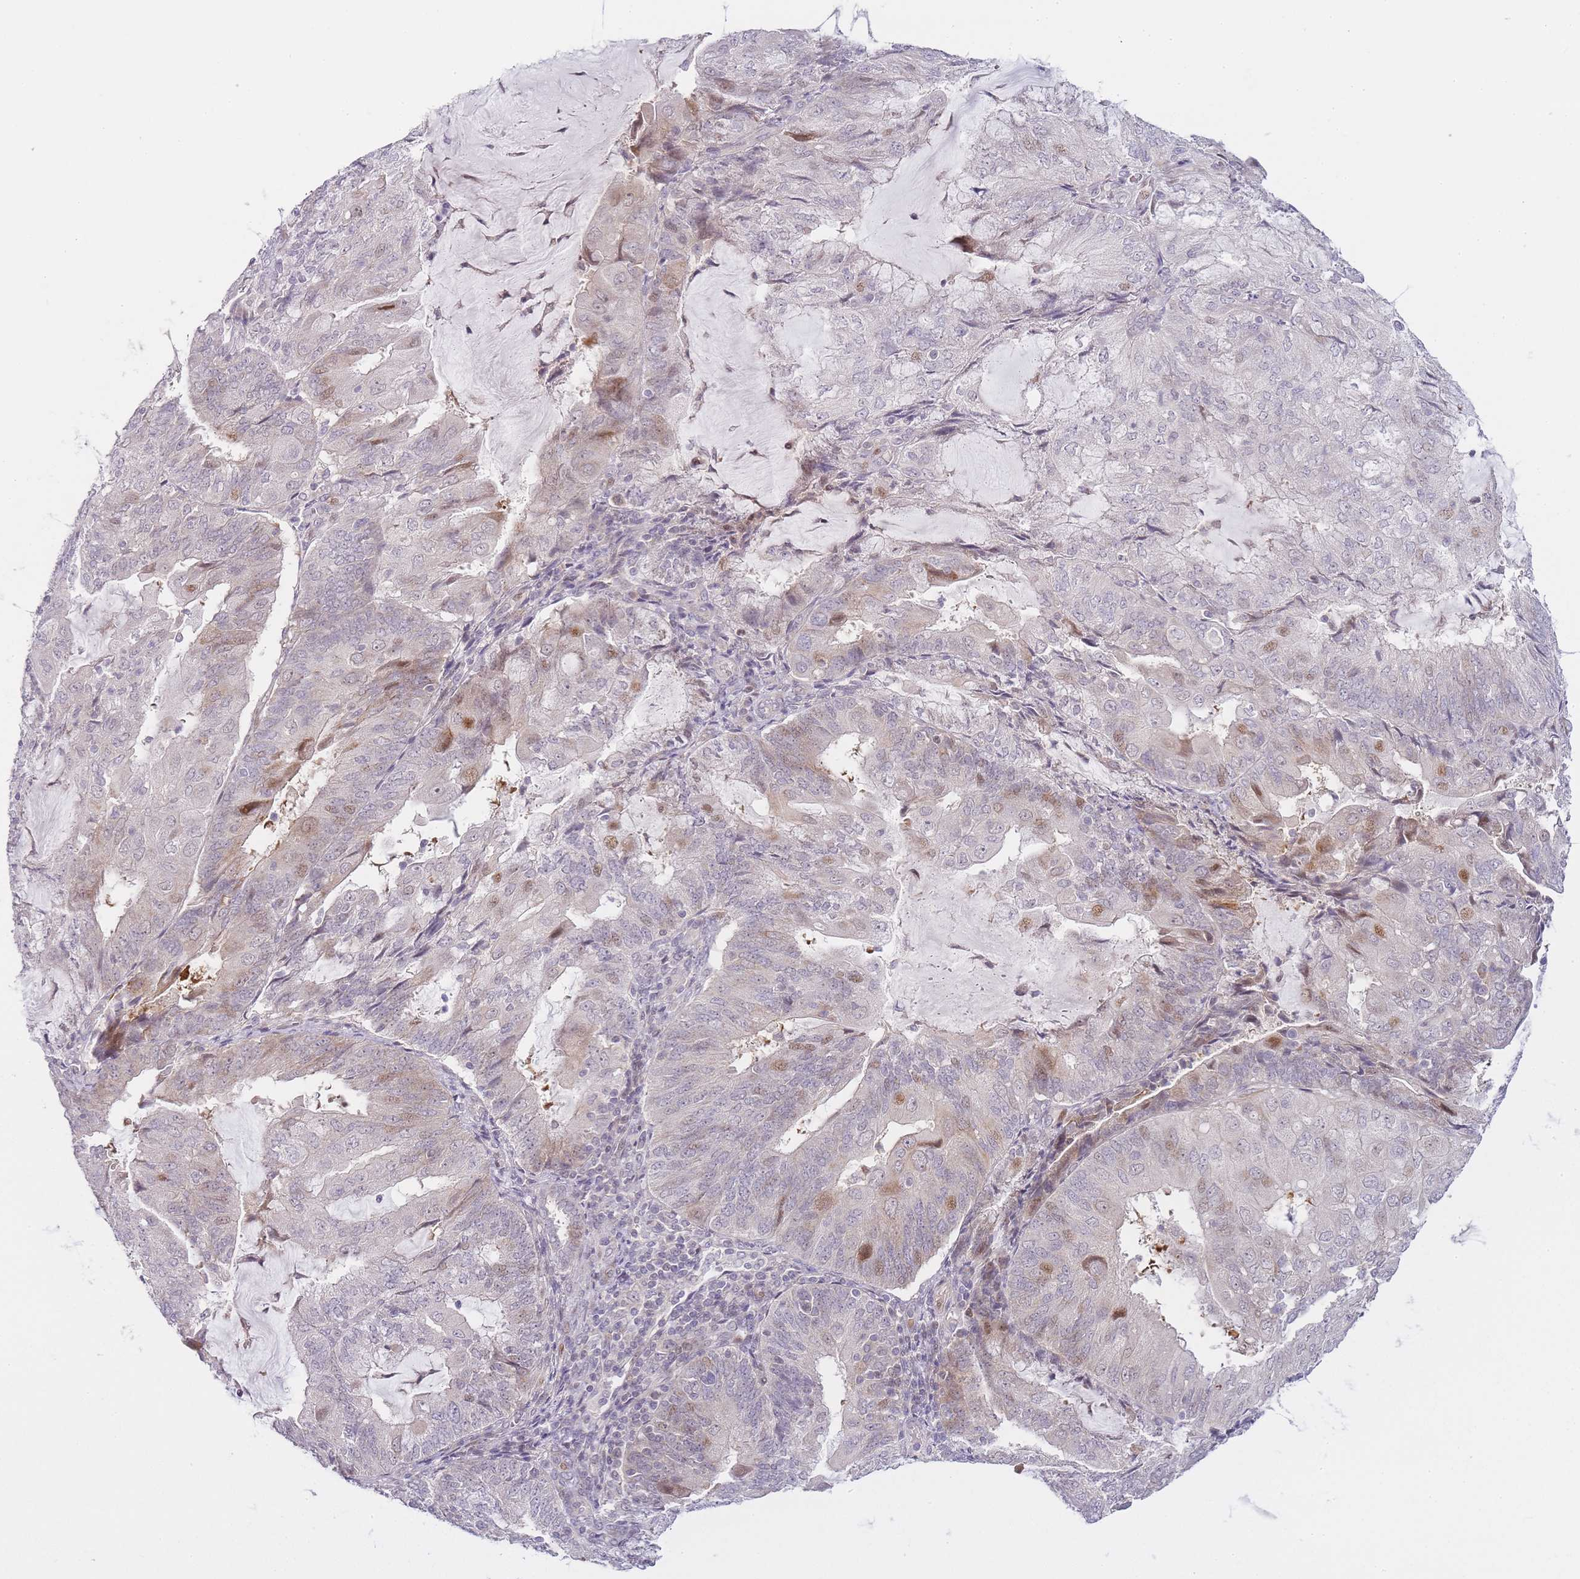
{"staining": {"intensity": "moderate", "quantity": "<25%", "location": "nuclear"}, "tissue": "endometrial cancer", "cell_type": "Tumor cells", "image_type": "cancer", "snomed": [{"axis": "morphology", "description": "Adenocarcinoma, NOS"}, {"axis": "topography", "description": "Endometrium"}], "caption": "About <25% of tumor cells in human adenocarcinoma (endometrial) show moderate nuclear protein expression as visualized by brown immunohistochemical staining.", "gene": "OGG1", "patient": {"sex": "female", "age": 81}}